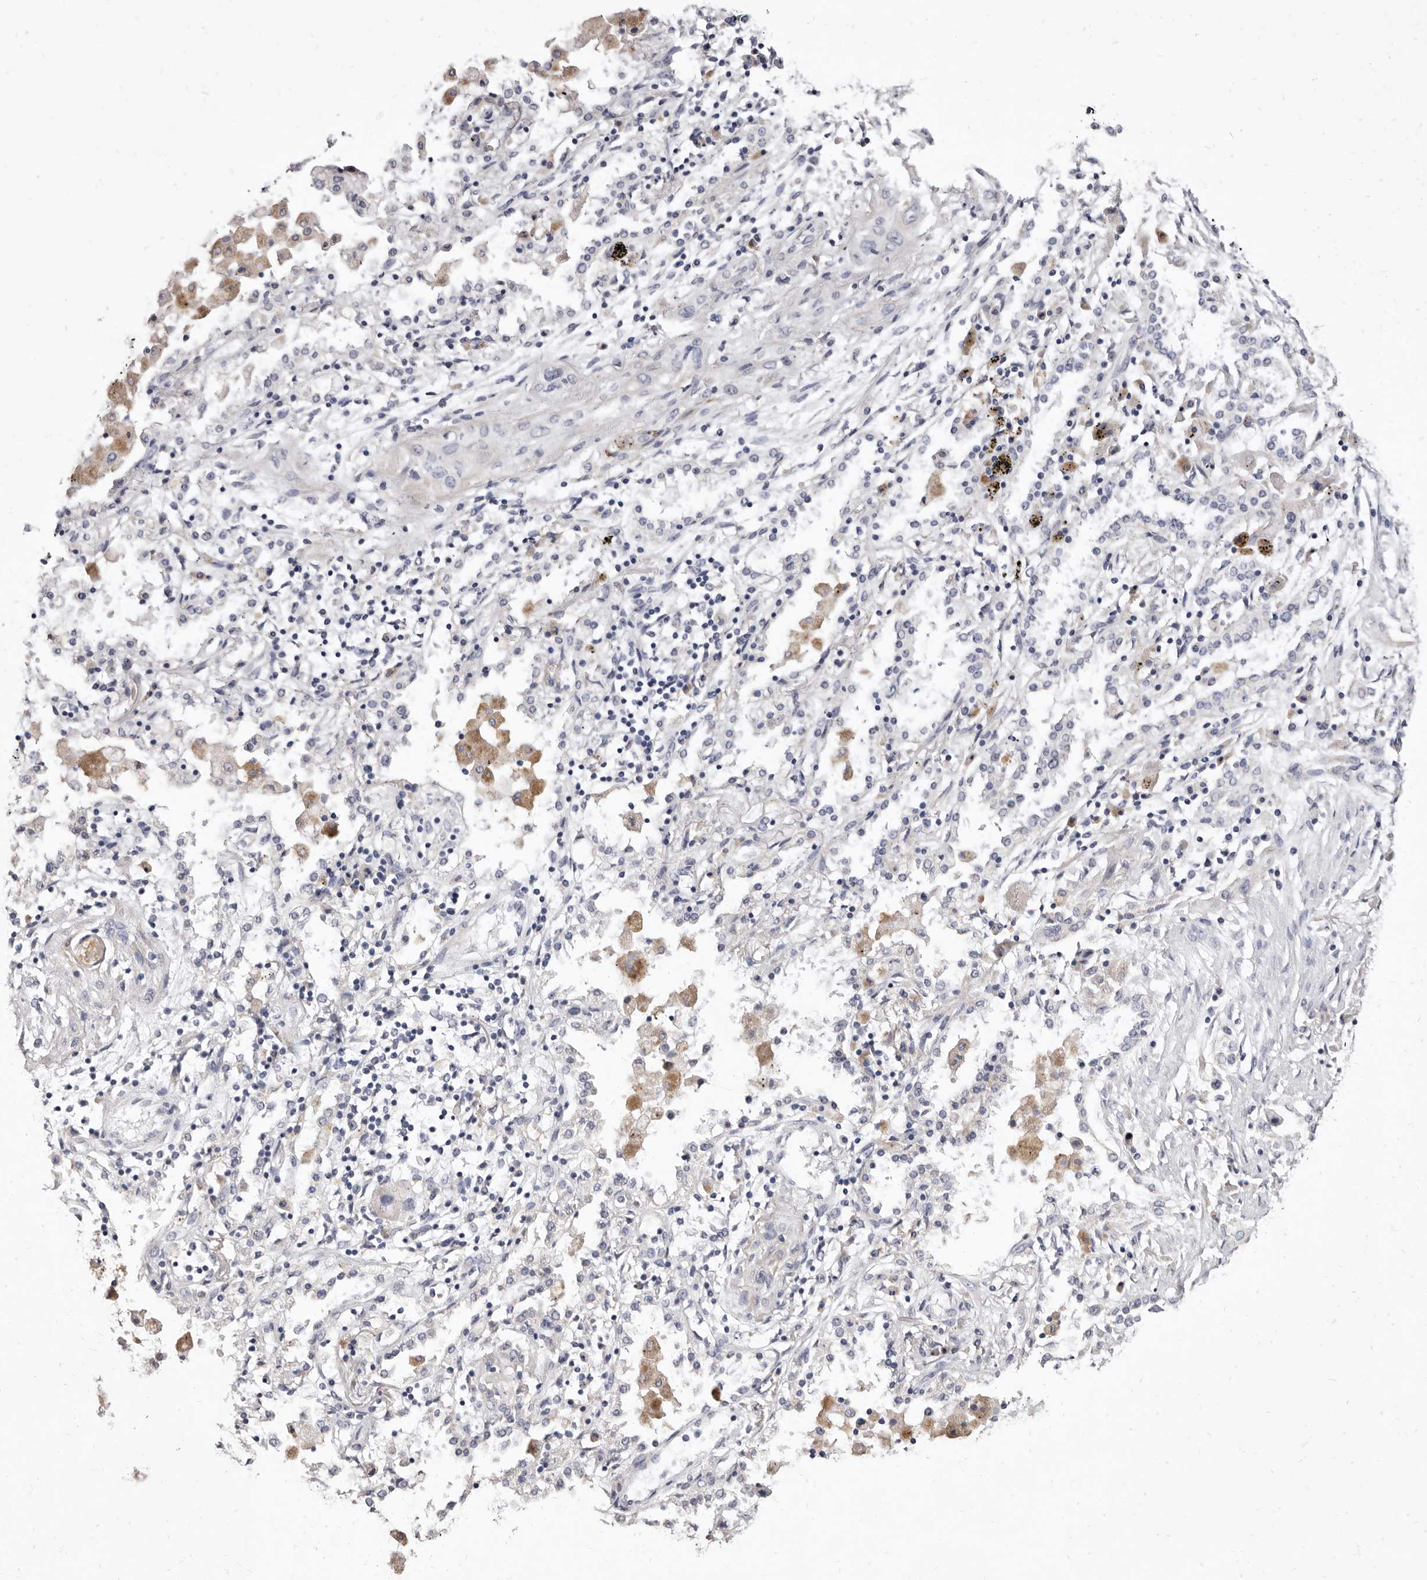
{"staining": {"intensity": "negative", "quantity": "none", "location": "none"}, "tissue": "lung cancer", "cell_type": "Tumor cells", "image_type": "cancer", "snomed": [{"axis": "morphology", "description": "Squamous cell carcinoma, NOS"}, {"axis": "topography", "description": "Lung"}], "caption": "The IHC histopathology image has no significant positivity in tumor cells of lung cancer tissue.", "gene": "CYP2E1", "patient": {"sex": "female", "age": 47}}